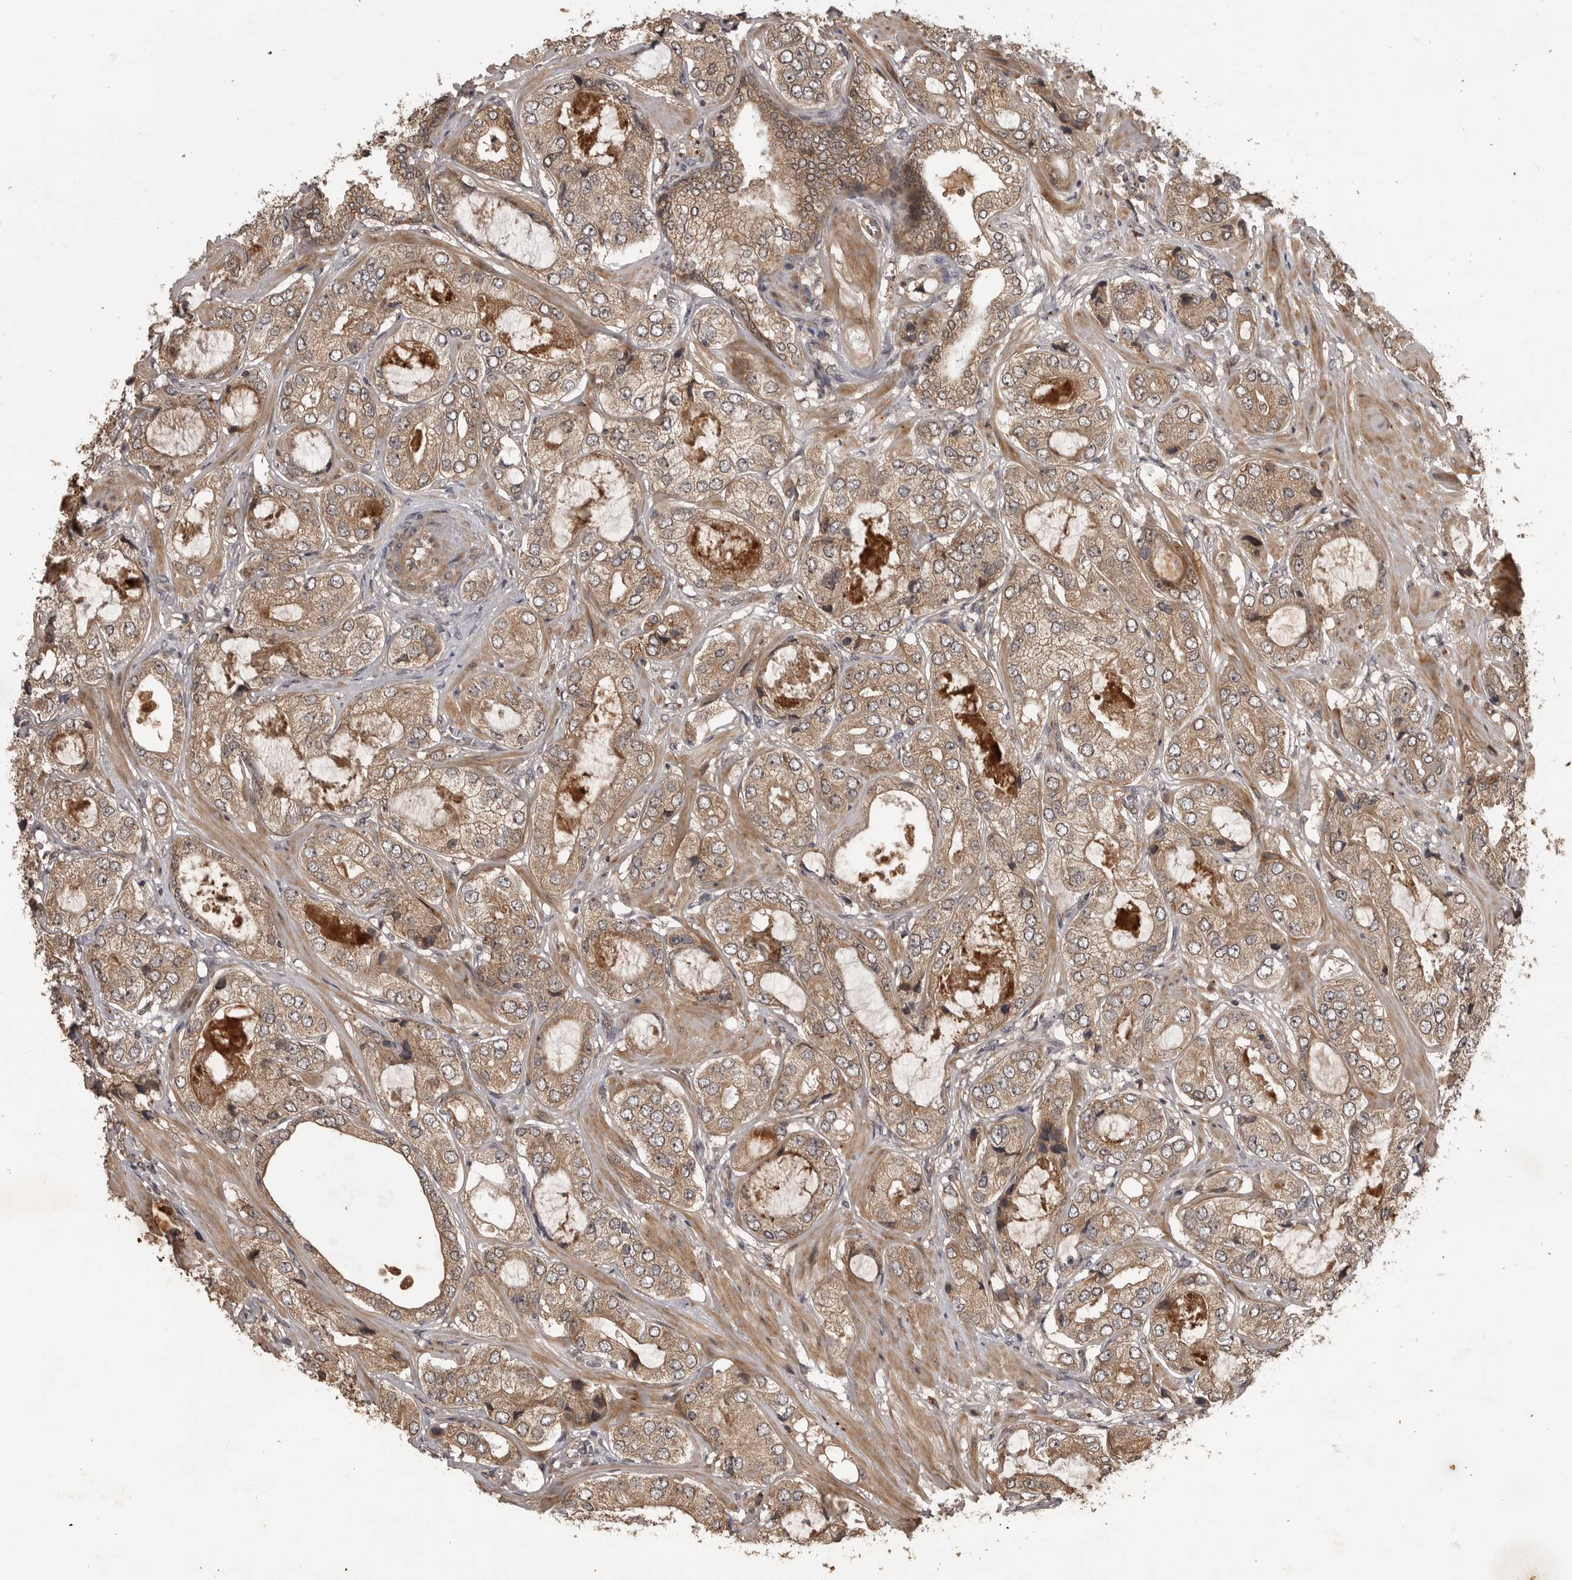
{"staining": {"intensity": "moderate", "quantity": ">75%", "location": "cytoplasmic/membranous"}, "tissue": "prostate cancer", "cell_type": "Tumor cells", "image_type": "cancer", "snomed": [{"axis": "morphology", "description": "Adenocarcinoma, High grade"}, {"axis": "topography", "description": "Prostate"}], "caption": "A high-resolution image shows IHC staining of adenocarcinoma (high-grade) (prostate), which exhibits moderate cytoplasmic/membranous expression in approximately >75% of tumor cells.", "gene": "AKAP7", "patient": {"sex": "male", "age": 59}}